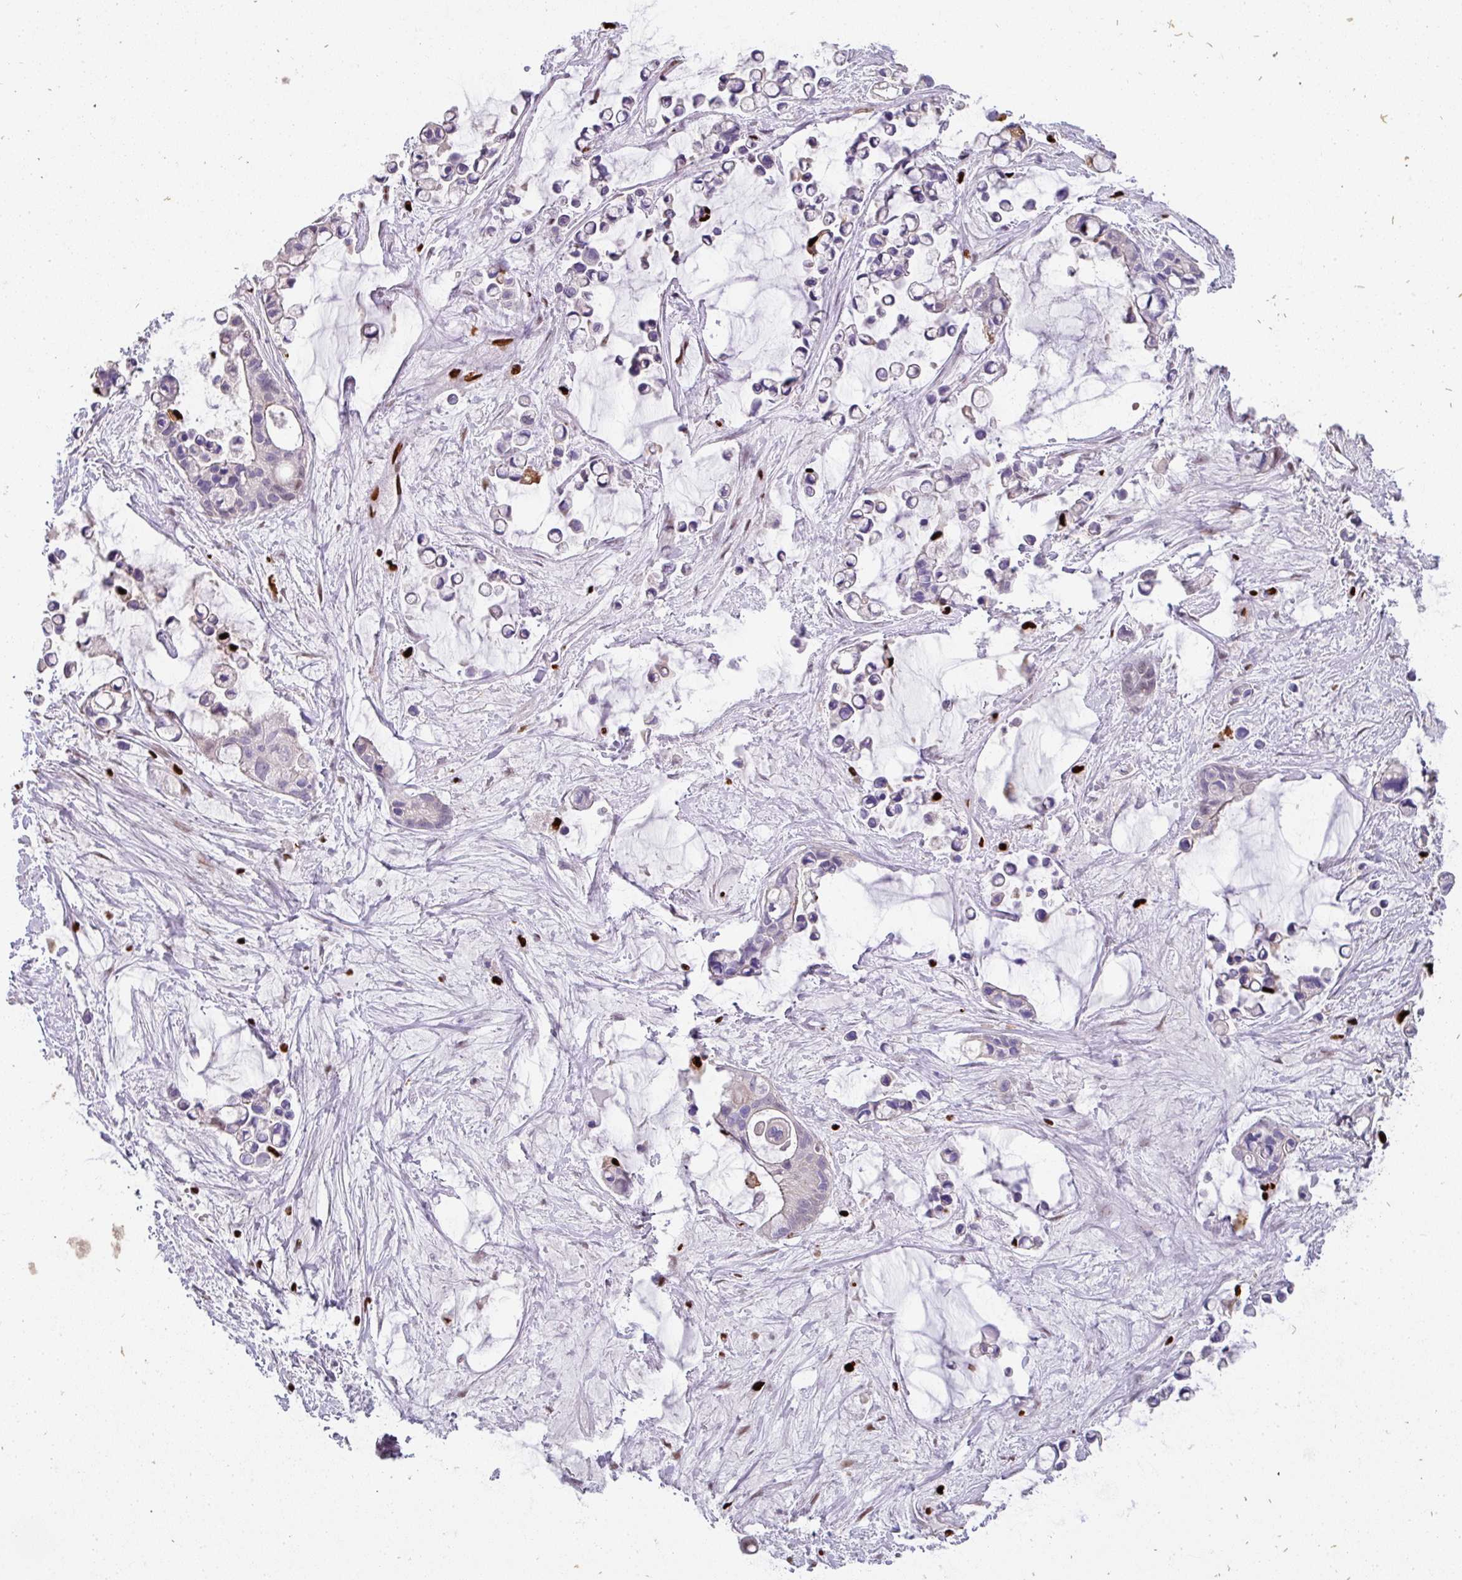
{"staining": {"intensity": "negative", "quantity": "none", "location": "none"}, "tissue": "ovarian cancer", "cell_type": "Tumor cells", "image_type": "cancer", "snomed": [{"axis": "morphology", "description": "Cystadenocarcinoma, mucinous, NOS"}, {"axis": "topography", "description": "Ovary"}], "caption": "IHC of human ovarian mucinous cystadenocarcinoma demonstrates no positivity in tumor cells. (DAB (3,3'-diaminobenzidine) IHC with hematoxylin counter stain).", "gene": "SAMHD1", "patient": {"sex": "female", "age": 63}}